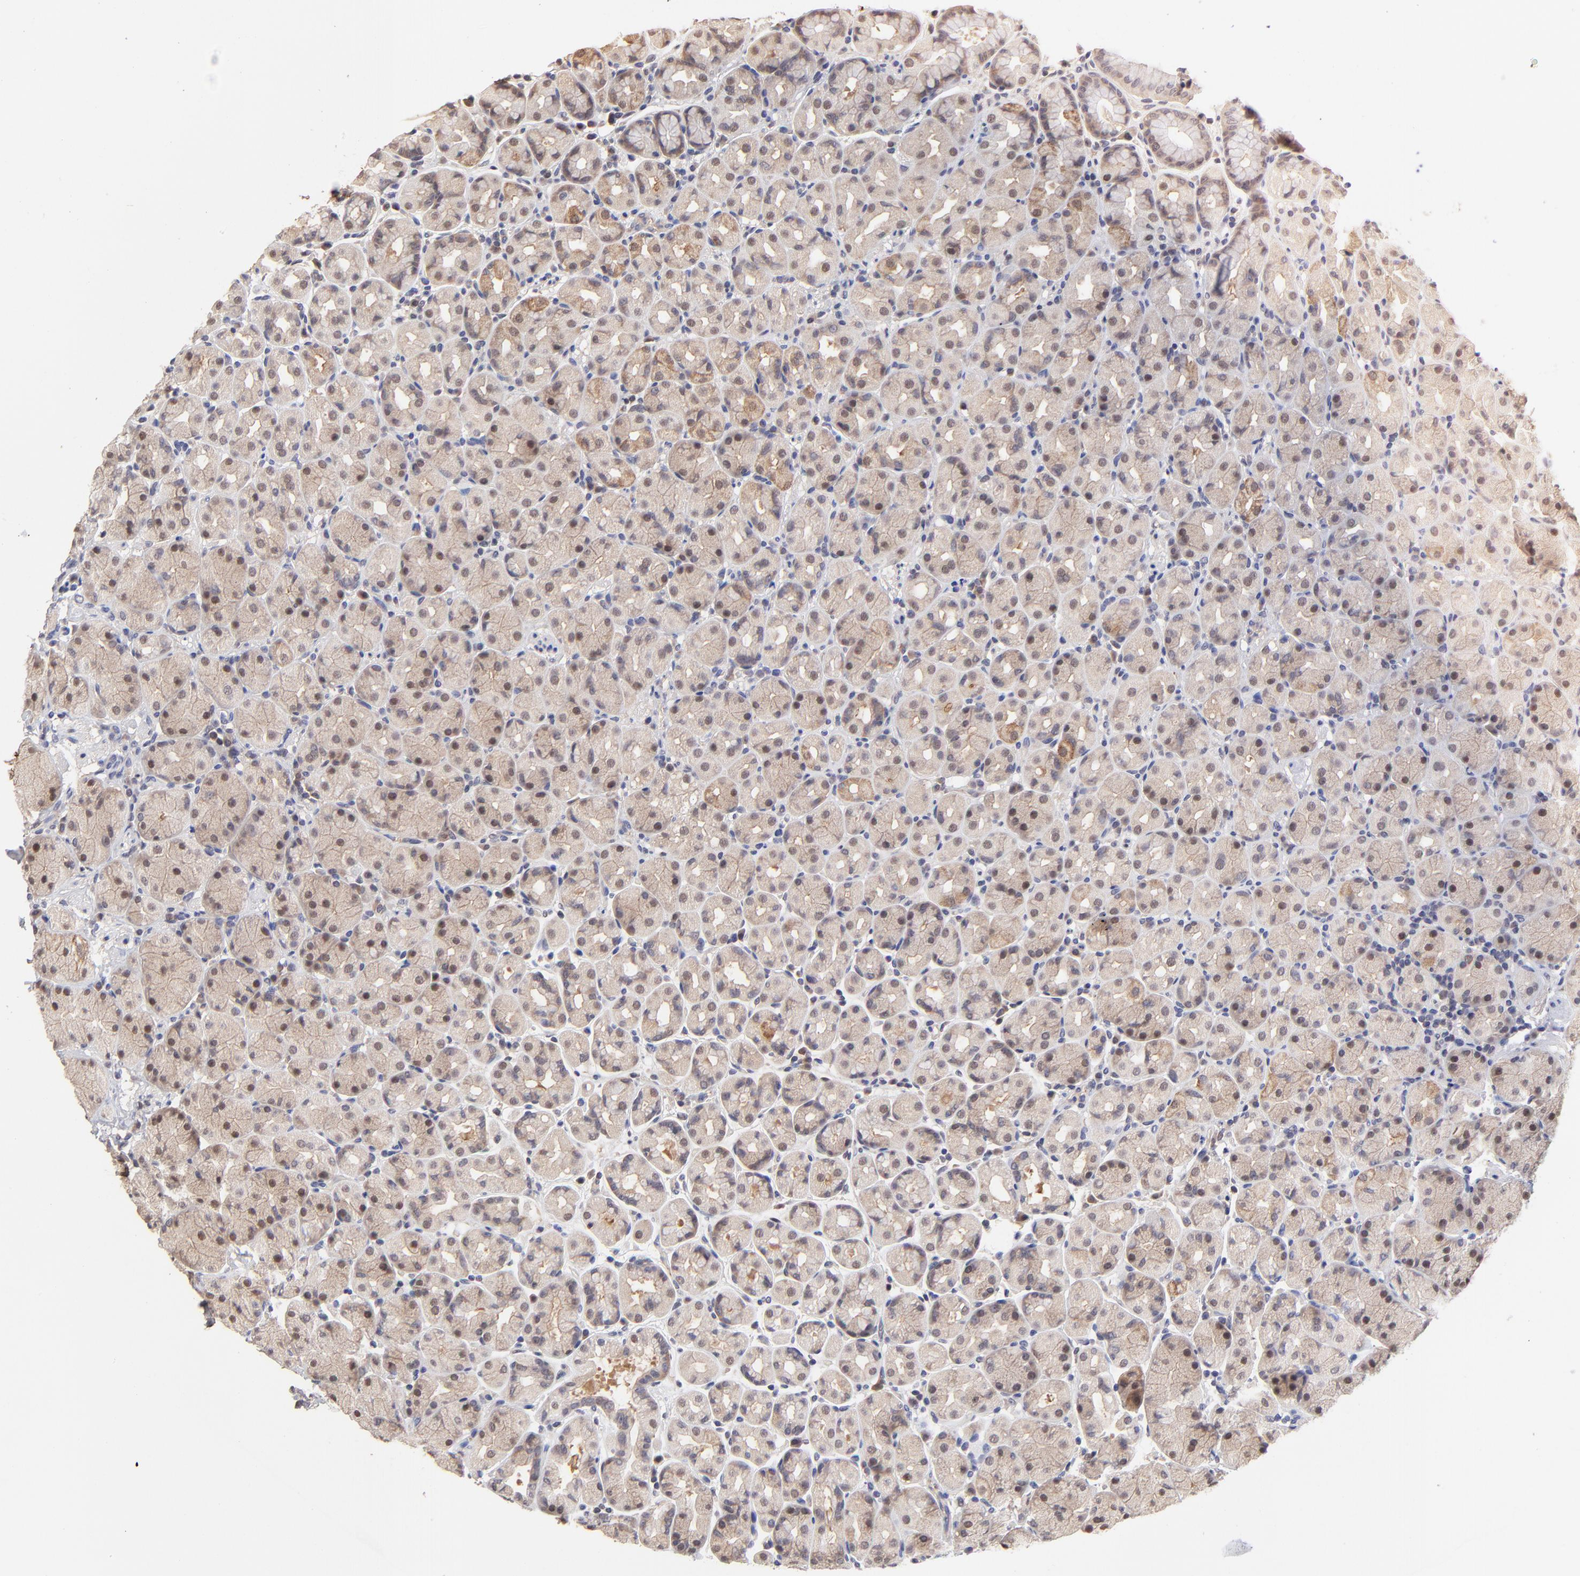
{"staining": {"intensity": "moderate", "quantity": ">75%", "location": "cytoplasmic/membranous,nuclear"}, "tissue": "stomach", "cell_type": "Glandular cells", "image_type": "normal", "snomed": [{"axis": "morphology", "description": "Normal tissue, NOS"}, {"axis": "topography", "description": "Stomach, lower"}], "caption": "Protein analysis of normal stomach exhibits moderate cytoplasmic/membranous,nuclear staining in approximately >75% of glandular cells.", "gene": "PSMD14", "patient": {"sex": "male", "age": 56}}